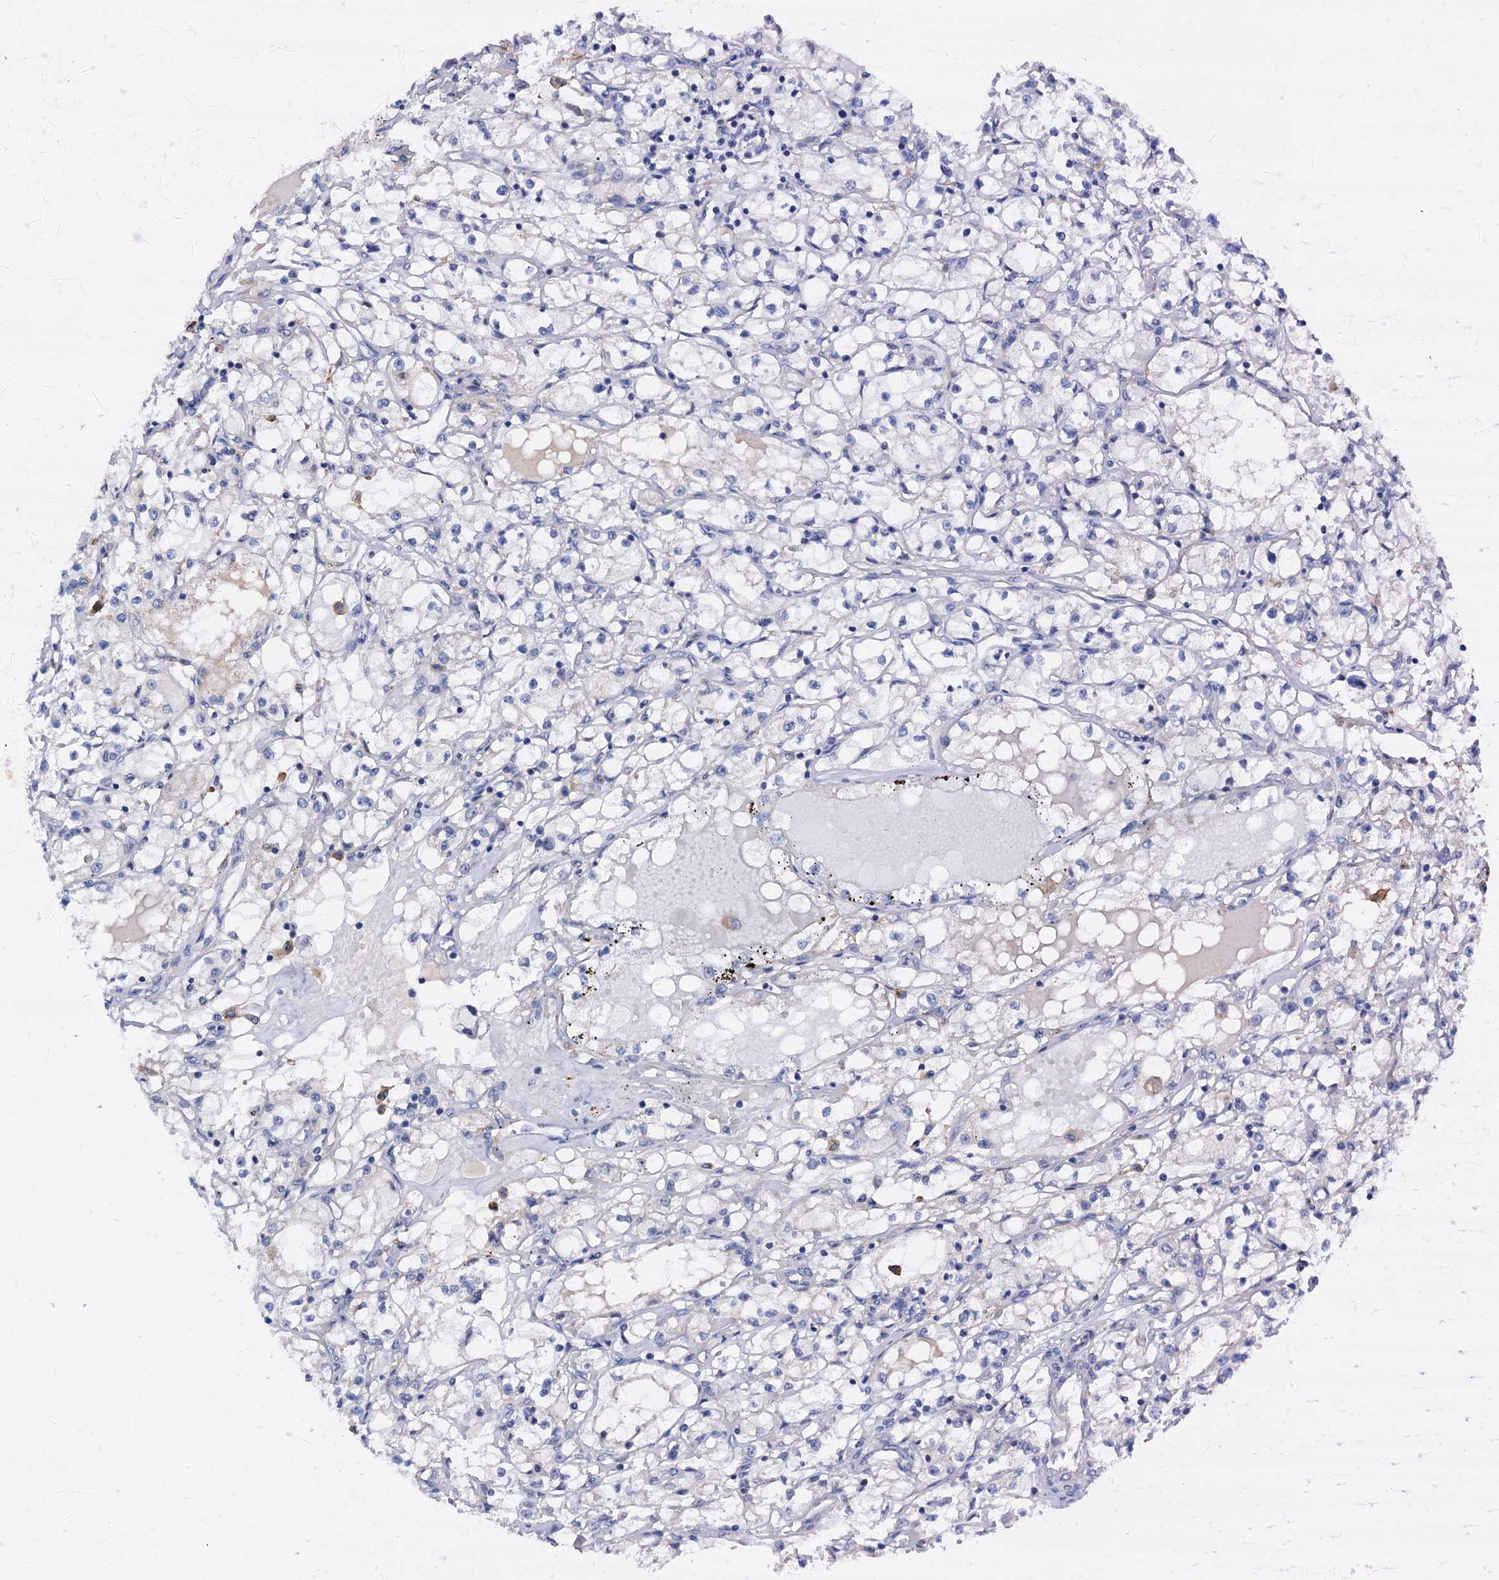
{"staining": {"intensity": "negative", "quantity": "none", "location": "none"}, "tissue": "renal cancer", "cell_type": "Tumor cells", "image_type": "cancer", "snomed": [{"axis": "morphology", "description": "Adenocarcinoma, NOS"}, {"axis": "topography", "description": "Kidney"}], "caption": "Renal adenocarcinoma stained for a protein using immunohistochemistry (IHC) demonstrates no positivity tumor cells.", "gene": "RASSF9", "patient": {"sex": "male", "age": 56}}